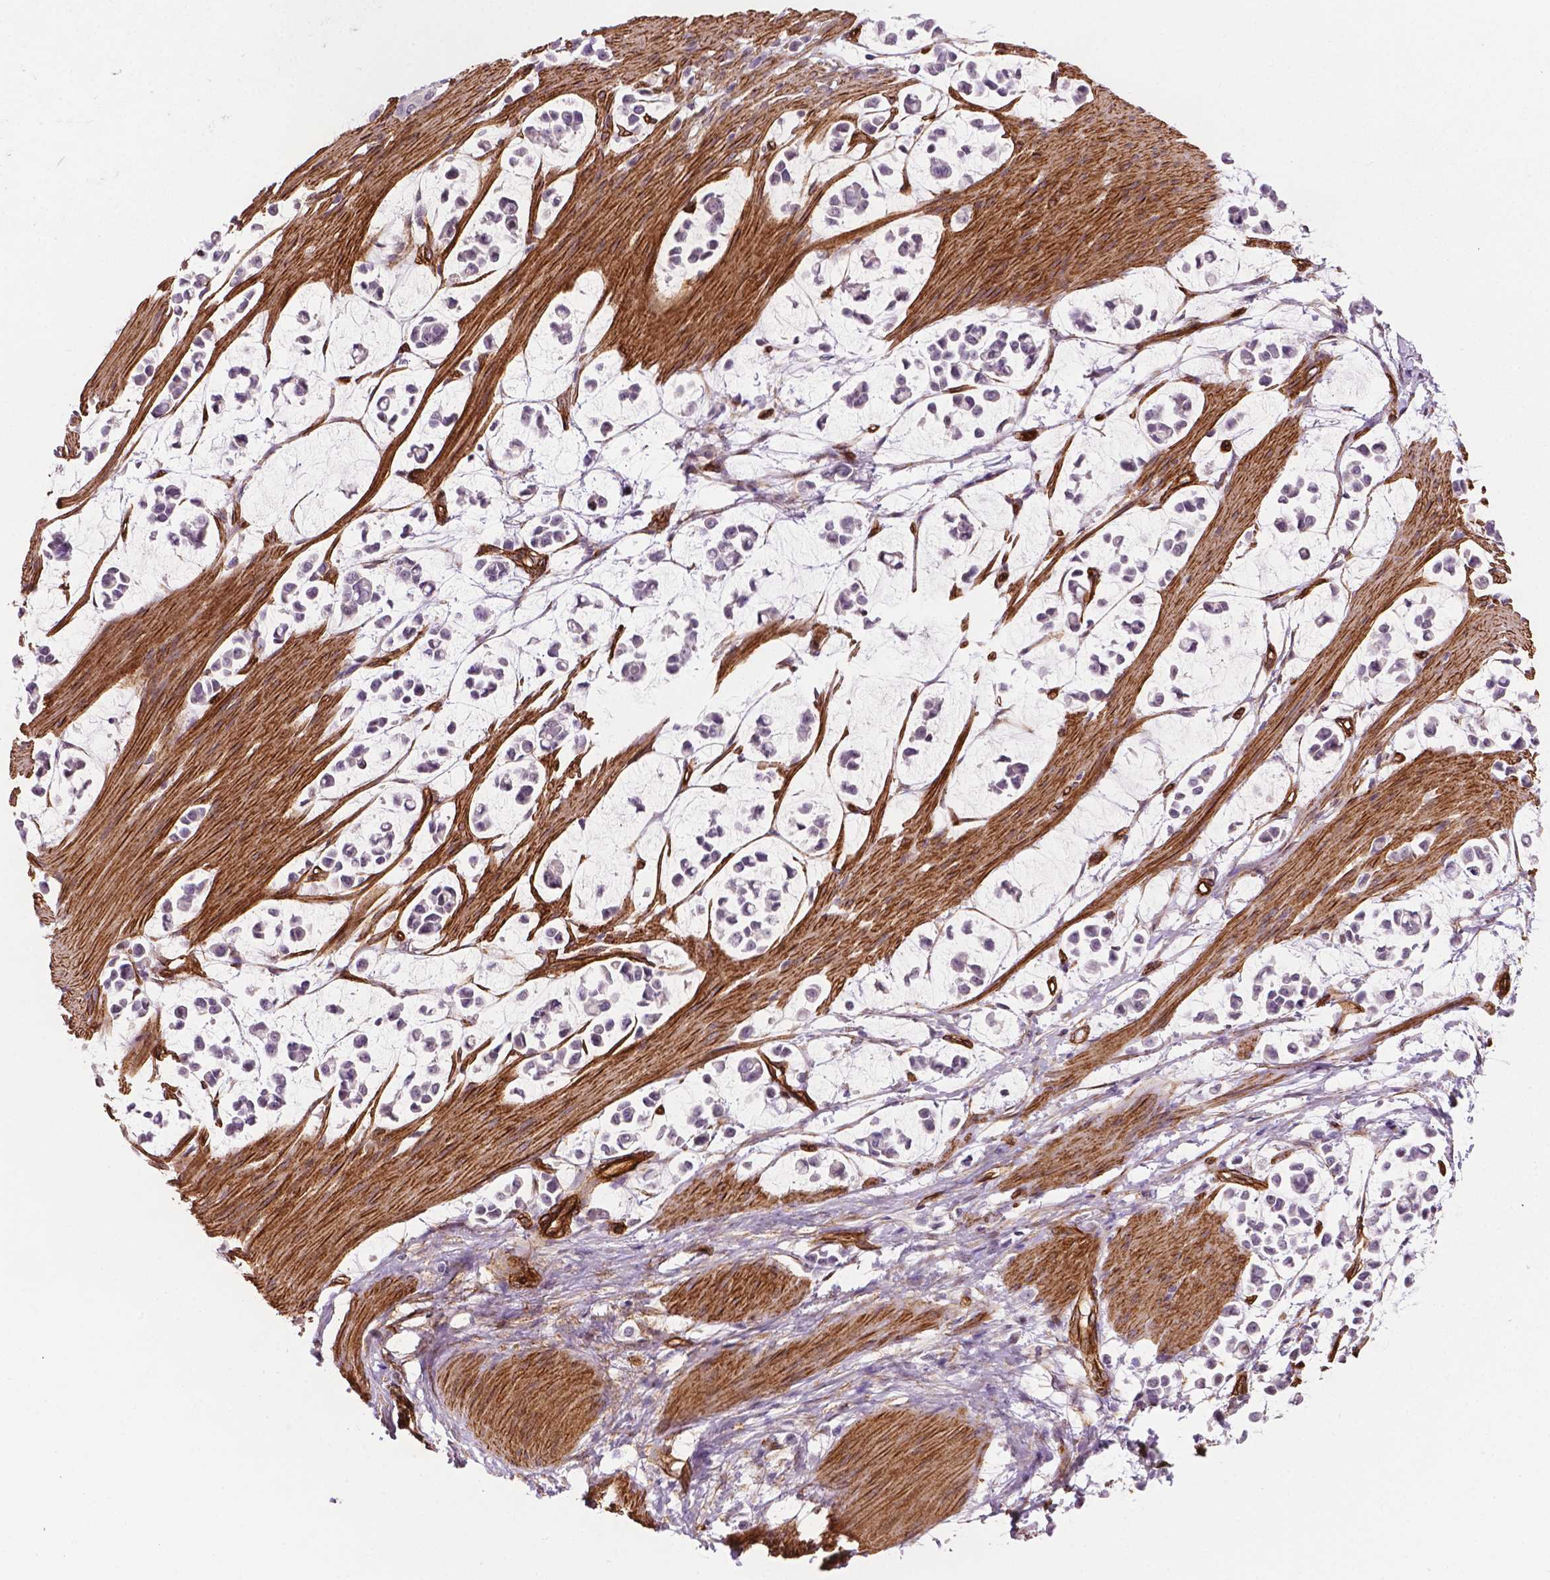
{"staining": {"intensity": "negative", "quantity": "none", "location": "none"}, "tissue": "stomach cancer", "cell_type": "Tumor cells", "image_type": "cancer", "snomed": [{"axis": "morphology", "description": "Adenocarcinoma, NOS"}, {"axis": "topography", "description": "Stomach"}], "caption": "An immunohistochemistry photomicrograph of adenocarcinoma (stomach) is shown. There is no staining in tumor cells of adenocarcinoma (stomach).", "gene": "EGFL8", "patient": {"sex": "male", "age": 82}}